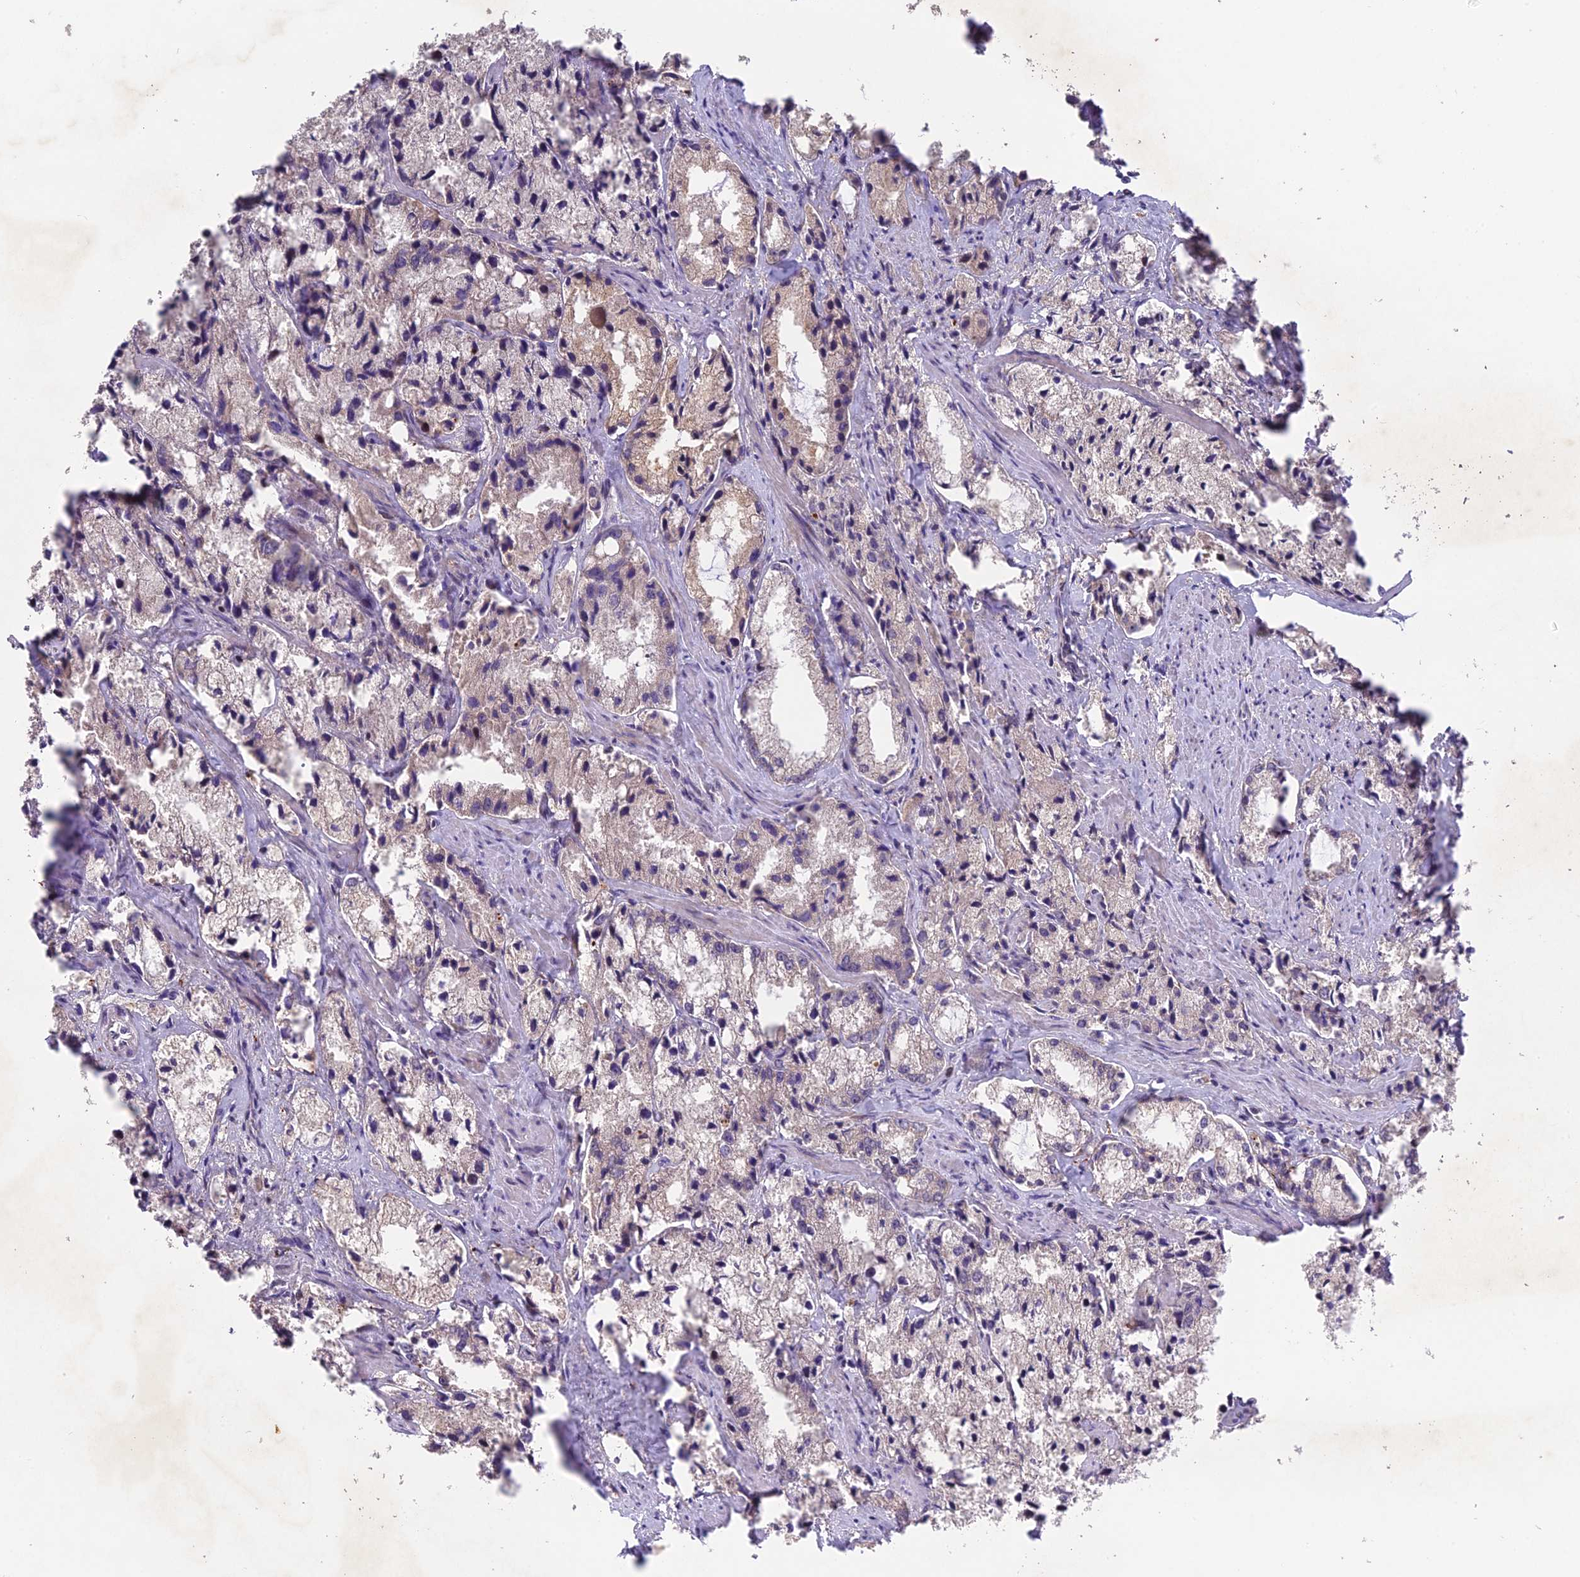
{"staining": {"intensity": "negative", "quantity": "none", "location": "none"}, "tissue": "prostate cancer", "cell_type": "Tumor cells", "image_type": "cancer", "snomed": [{"axis": "morphology", "description": "Adenocarcinoma, High grade"}, {"axis": "topography", "description": "Prostate"}], "caption": "There is no significant expression in tumor cells of prostate cancer. (Stains: DAB (3,3'-diaminobenzidine) immunohistochemistry with hematoxylin counter stain, Microscopy: brightfield microscopy at high magnification).", "gene": "PUS10", "patient": {"sex": "male", "age": 66}}